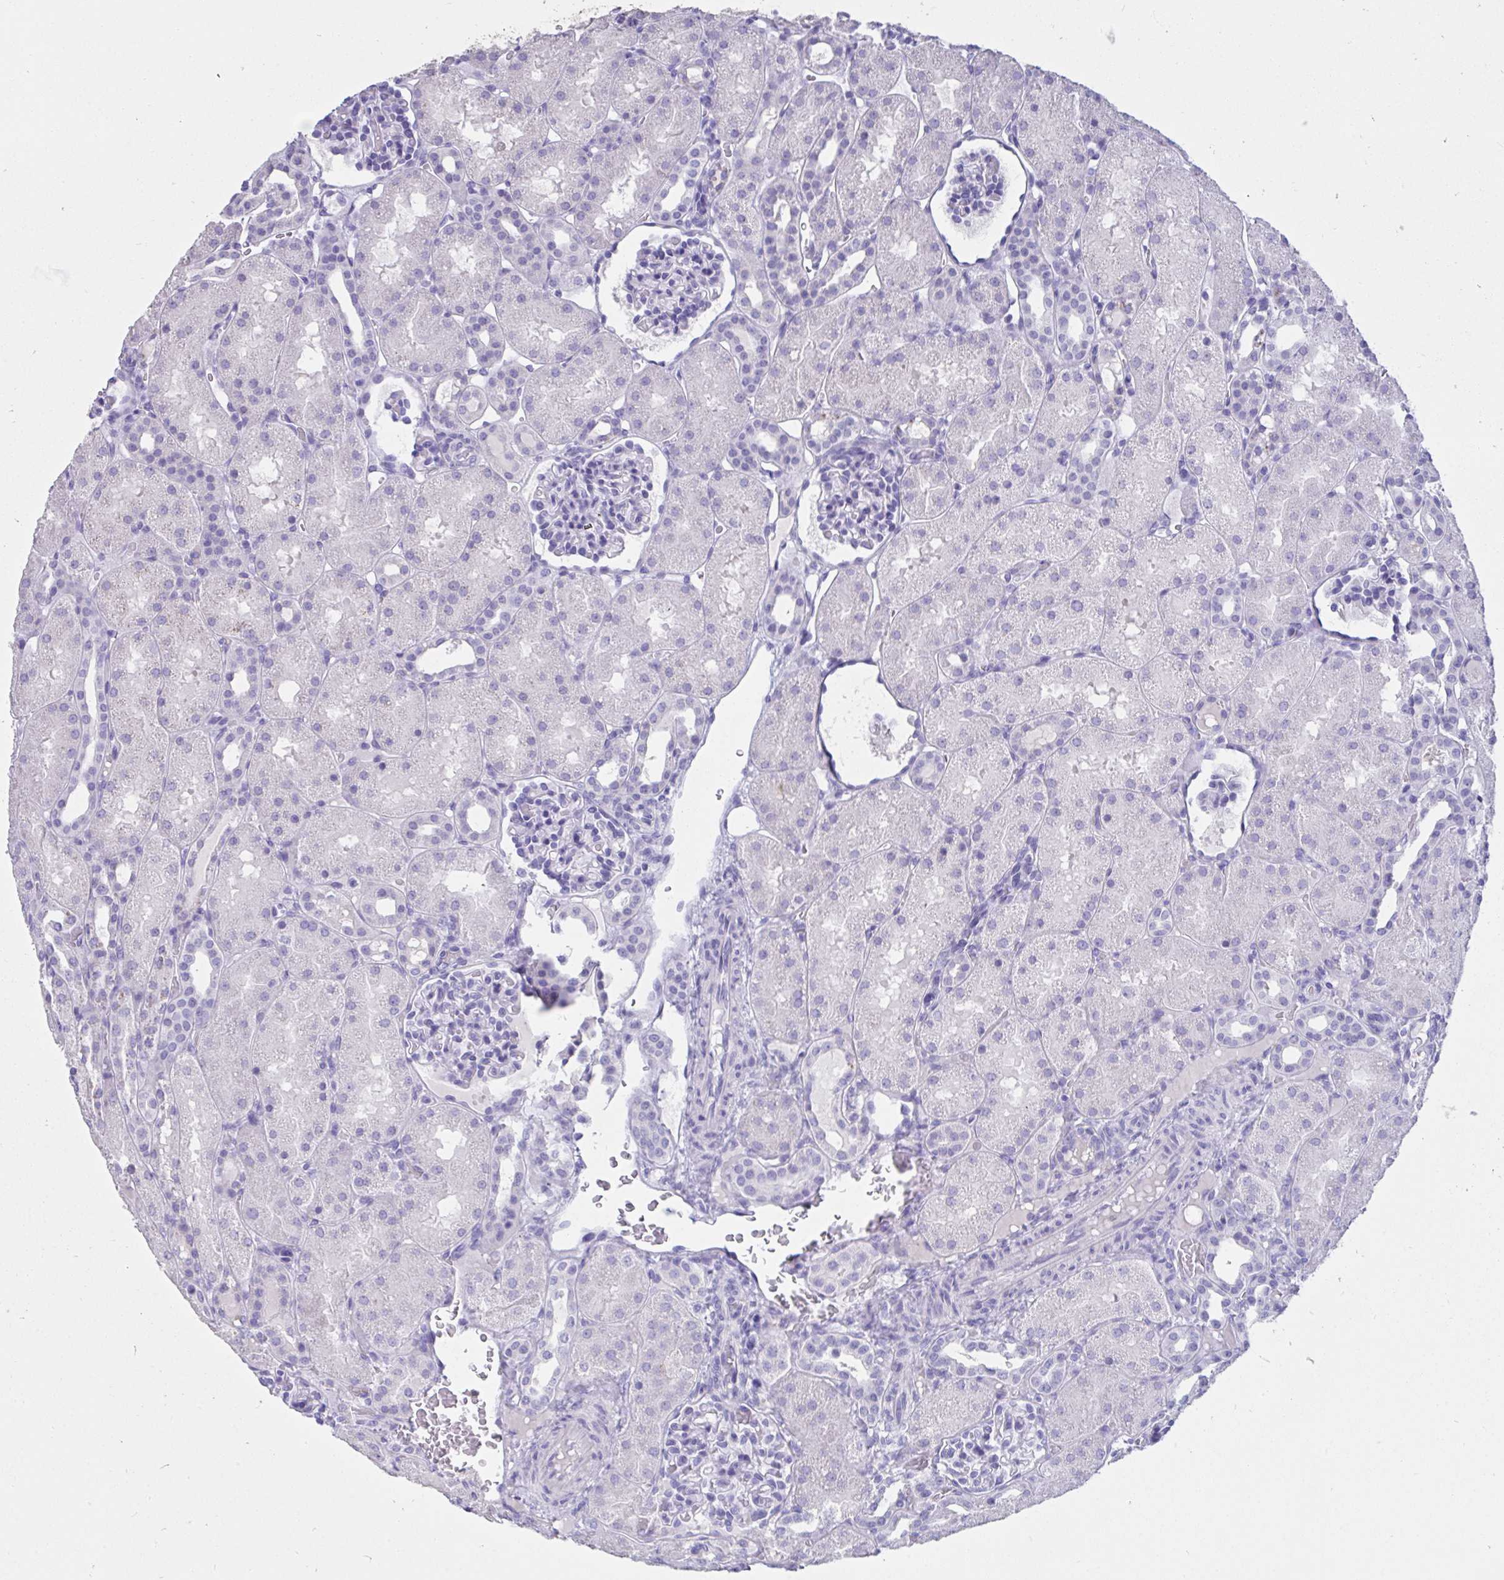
{"staining": {"intensity": "negative", "quantity": "none", "location": "none"}, "tissue": "kidney", "cell_type": "Cells in glomeruli", "image_type": "normal", "snomed": [{"axis": "morphology", "description": "Normal tissue, NOS"}, {"axis": "topography", "description": "Kidney"}], "caption": "High magnification brightfield microscopy of unremarkable kidney stained with DAB (3,3'-diaminobenzidine) (brown) and counterstained with hematoxylin (blue): cells in glomeruli show no significant expression.", "gene": "TNNC1", "patient": {"sex": "male", "age": 2}}